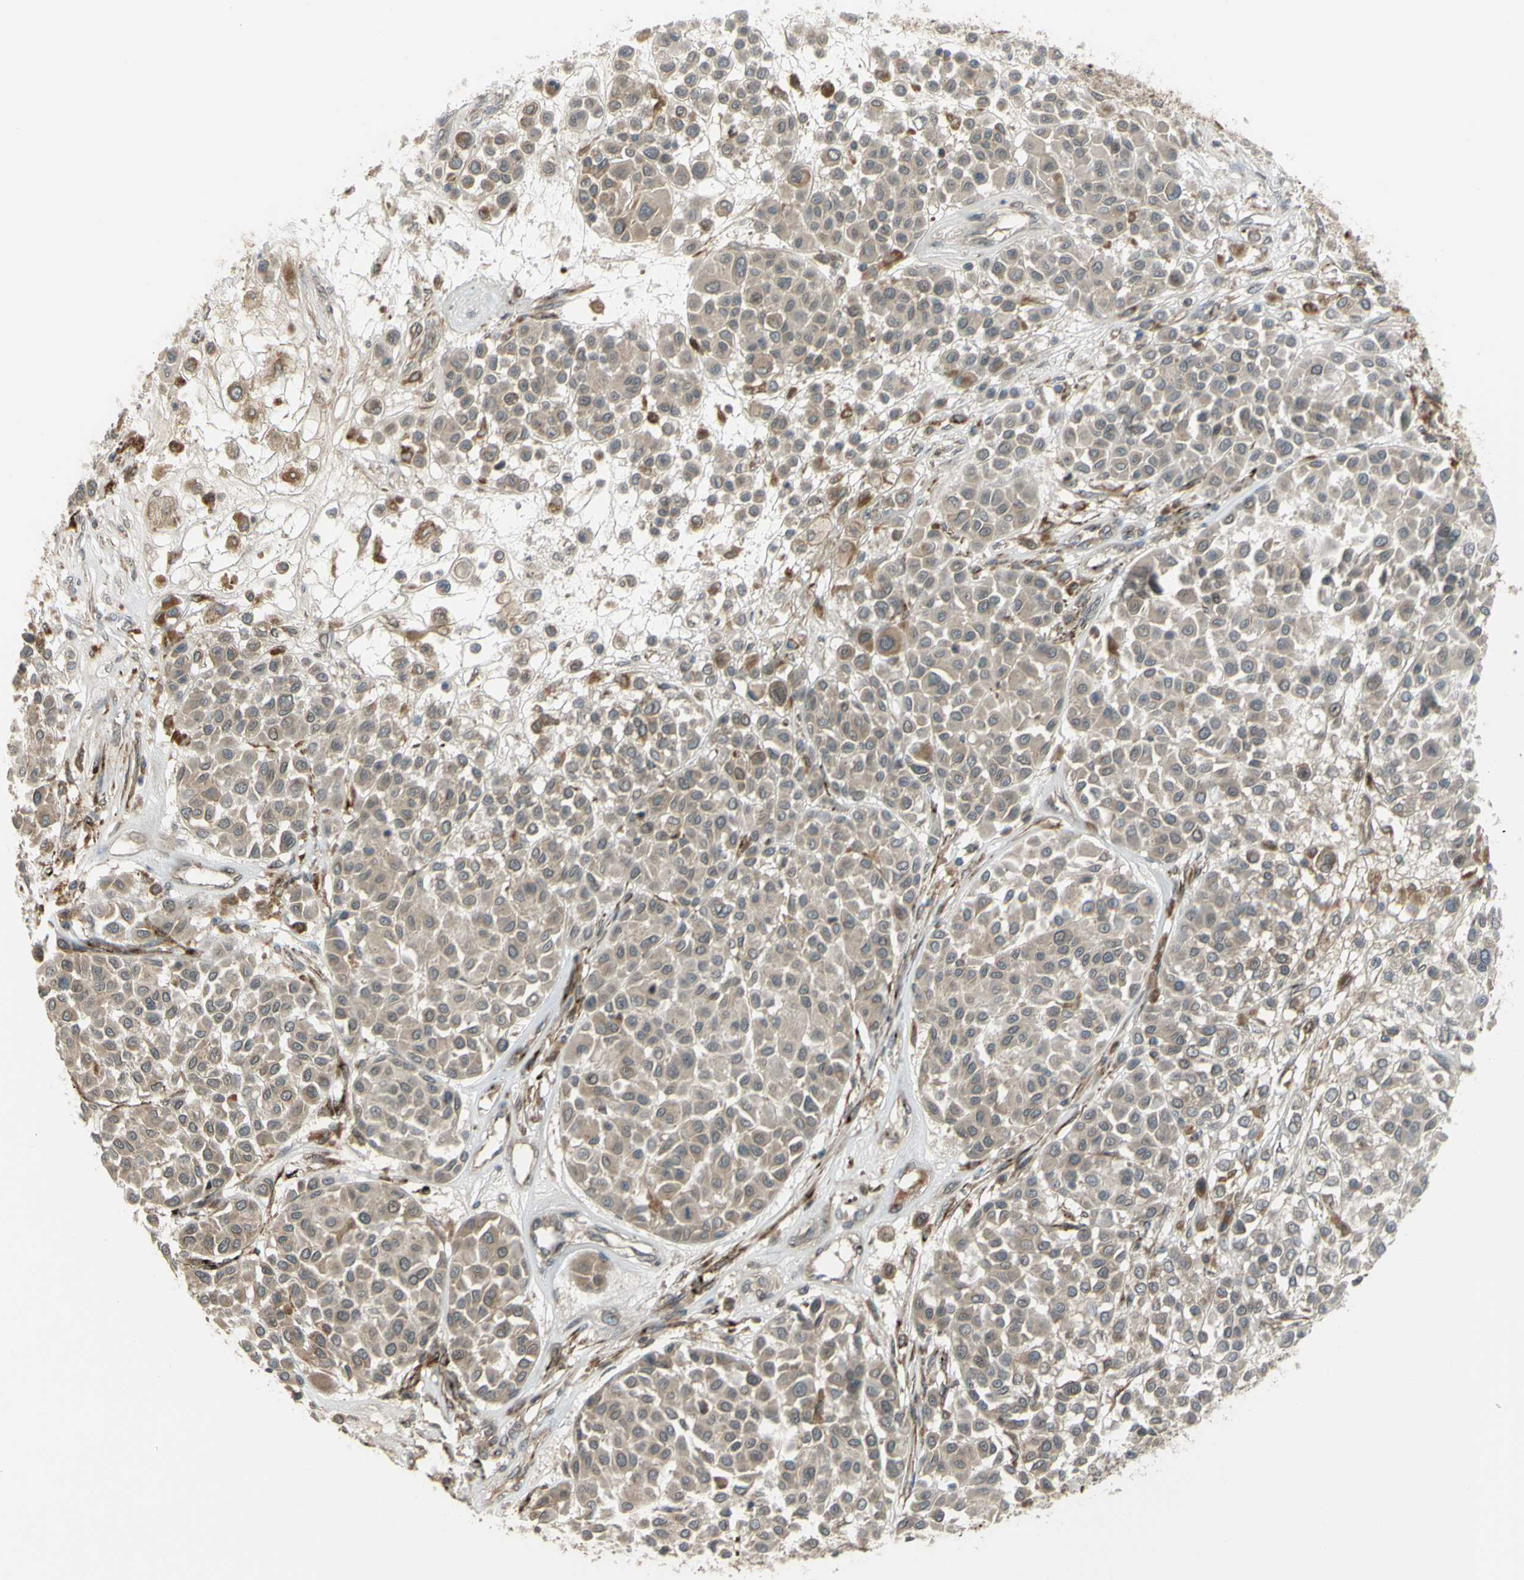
{"staining": {"intensity": "weak", "quantity": "25%-75%", "location": "cytoplasmic/membranous,nuclear"}, "tissue": "melanoma", "cell_type": "Tumor cells", "image_type": "cancer", "snomed": [{"axis": "morphology", "description": "Malignant melanoma, Metastatic site"}, {"axis": "topography", "description": "Soft tissue"}], "caption": "Protein staining exhibits weak cytoplasmic/membranous and nuclear expression in about 25%-75% of tumor cells in melanoma.", "gene": "FLII", "patient": {"sex": "male", "age": 41}}